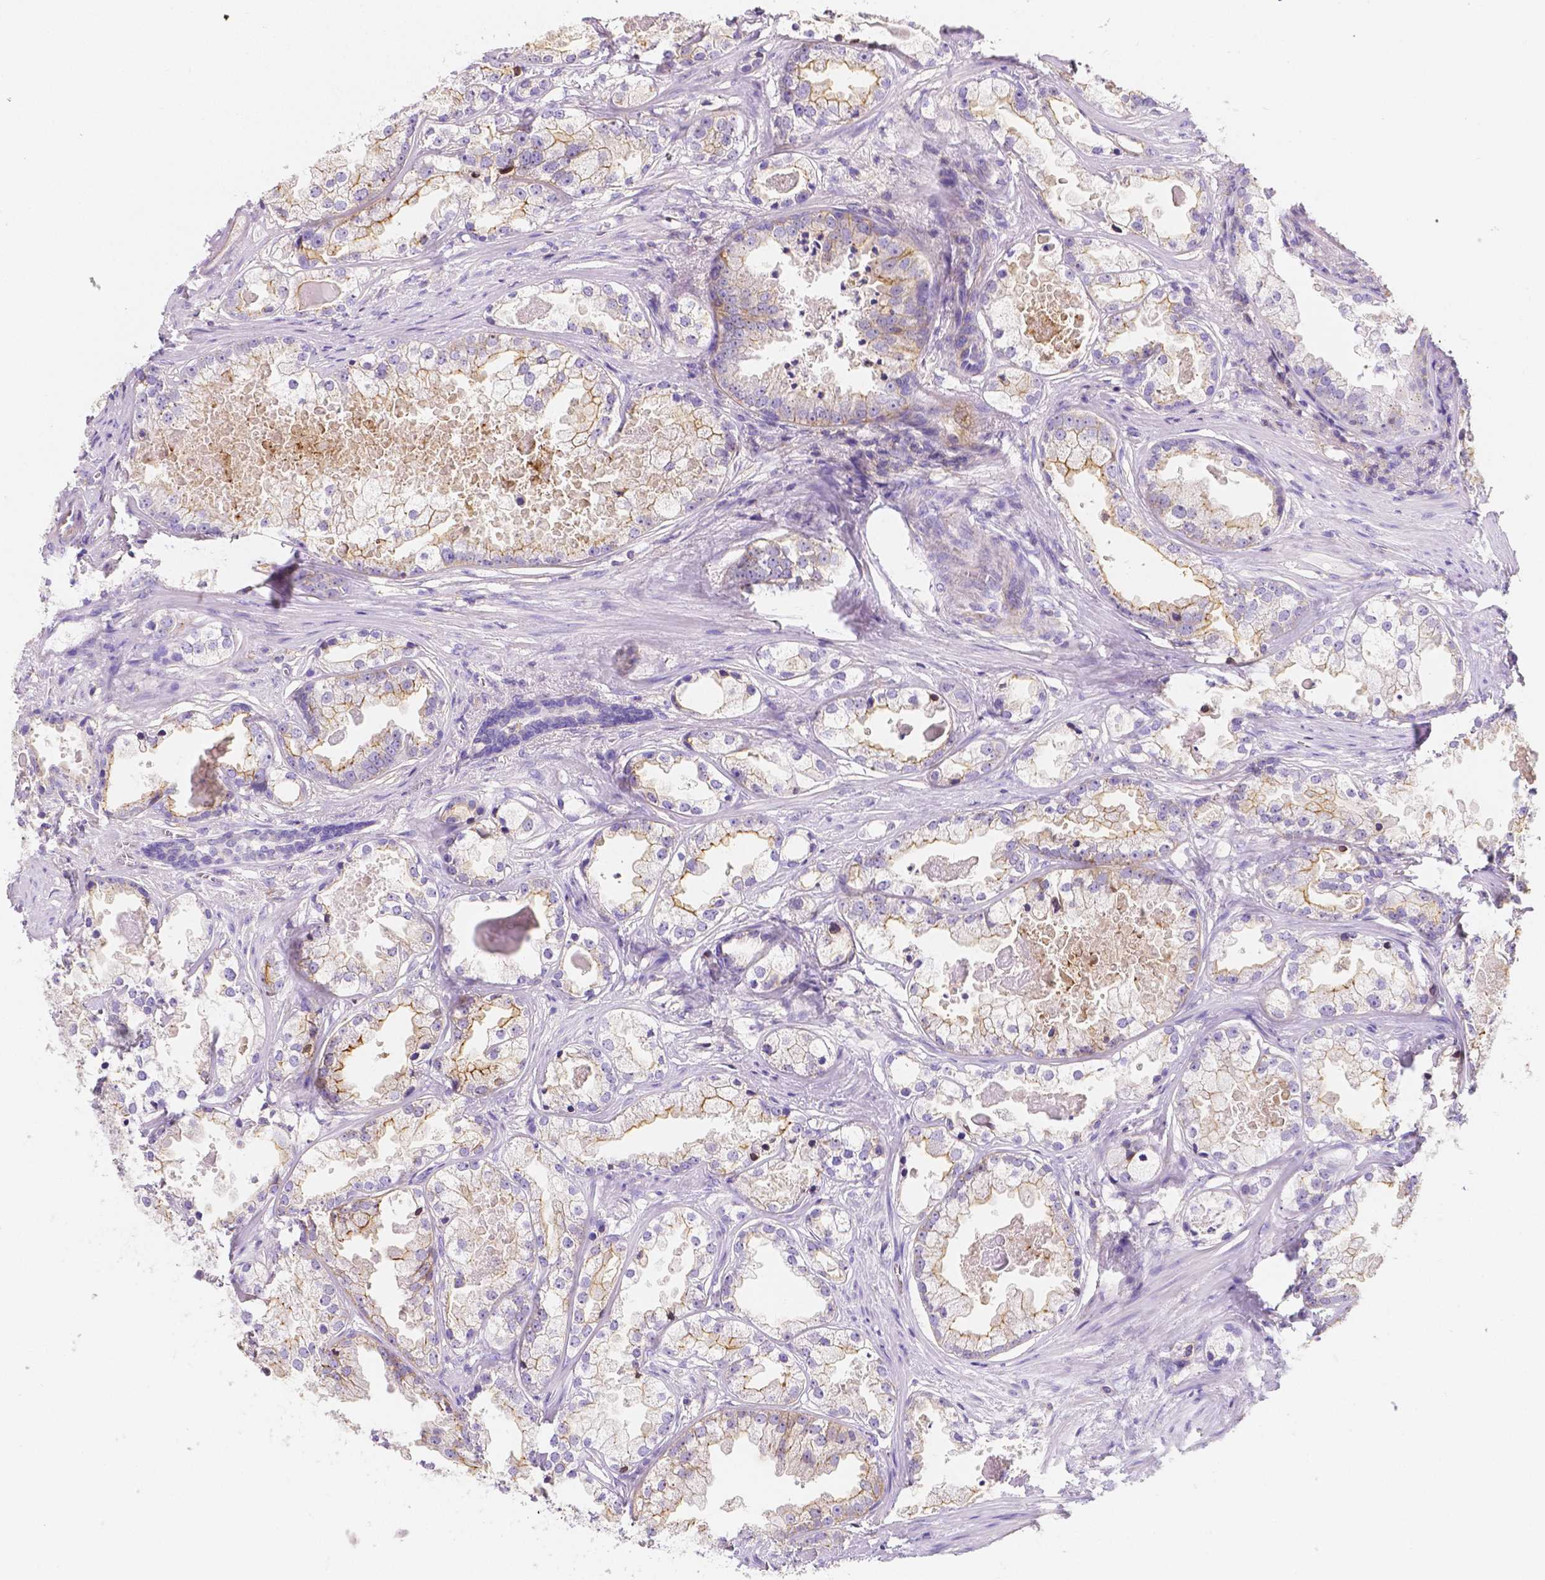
{"staining": {"intensity": "weak", "quantity": "<25%", "location": "cytoplasmic/membranous"}, "tissue": "prostate cancer", "cell_type": "Tumor cells", "image_type": "cancer", "snomed": [{"axis": "morphology", "description": "Adenocarcinoma, Low grade"}, {"axis": "topography", "description": "Prostate"}], "caption": "A high-resolution histopathology image shows IHC staining of prostate cancer, which exhibits no significant positivity in tumor cells. The staining was performed using DAB (3,3'-diaminobenzidine) to visualize the protein expression in brown, while the nuclei were stained in blue with hematoxylin (Magnification: 20x).", "gene": "GABRD", "patient": {"sex": "male", "age": 65}}